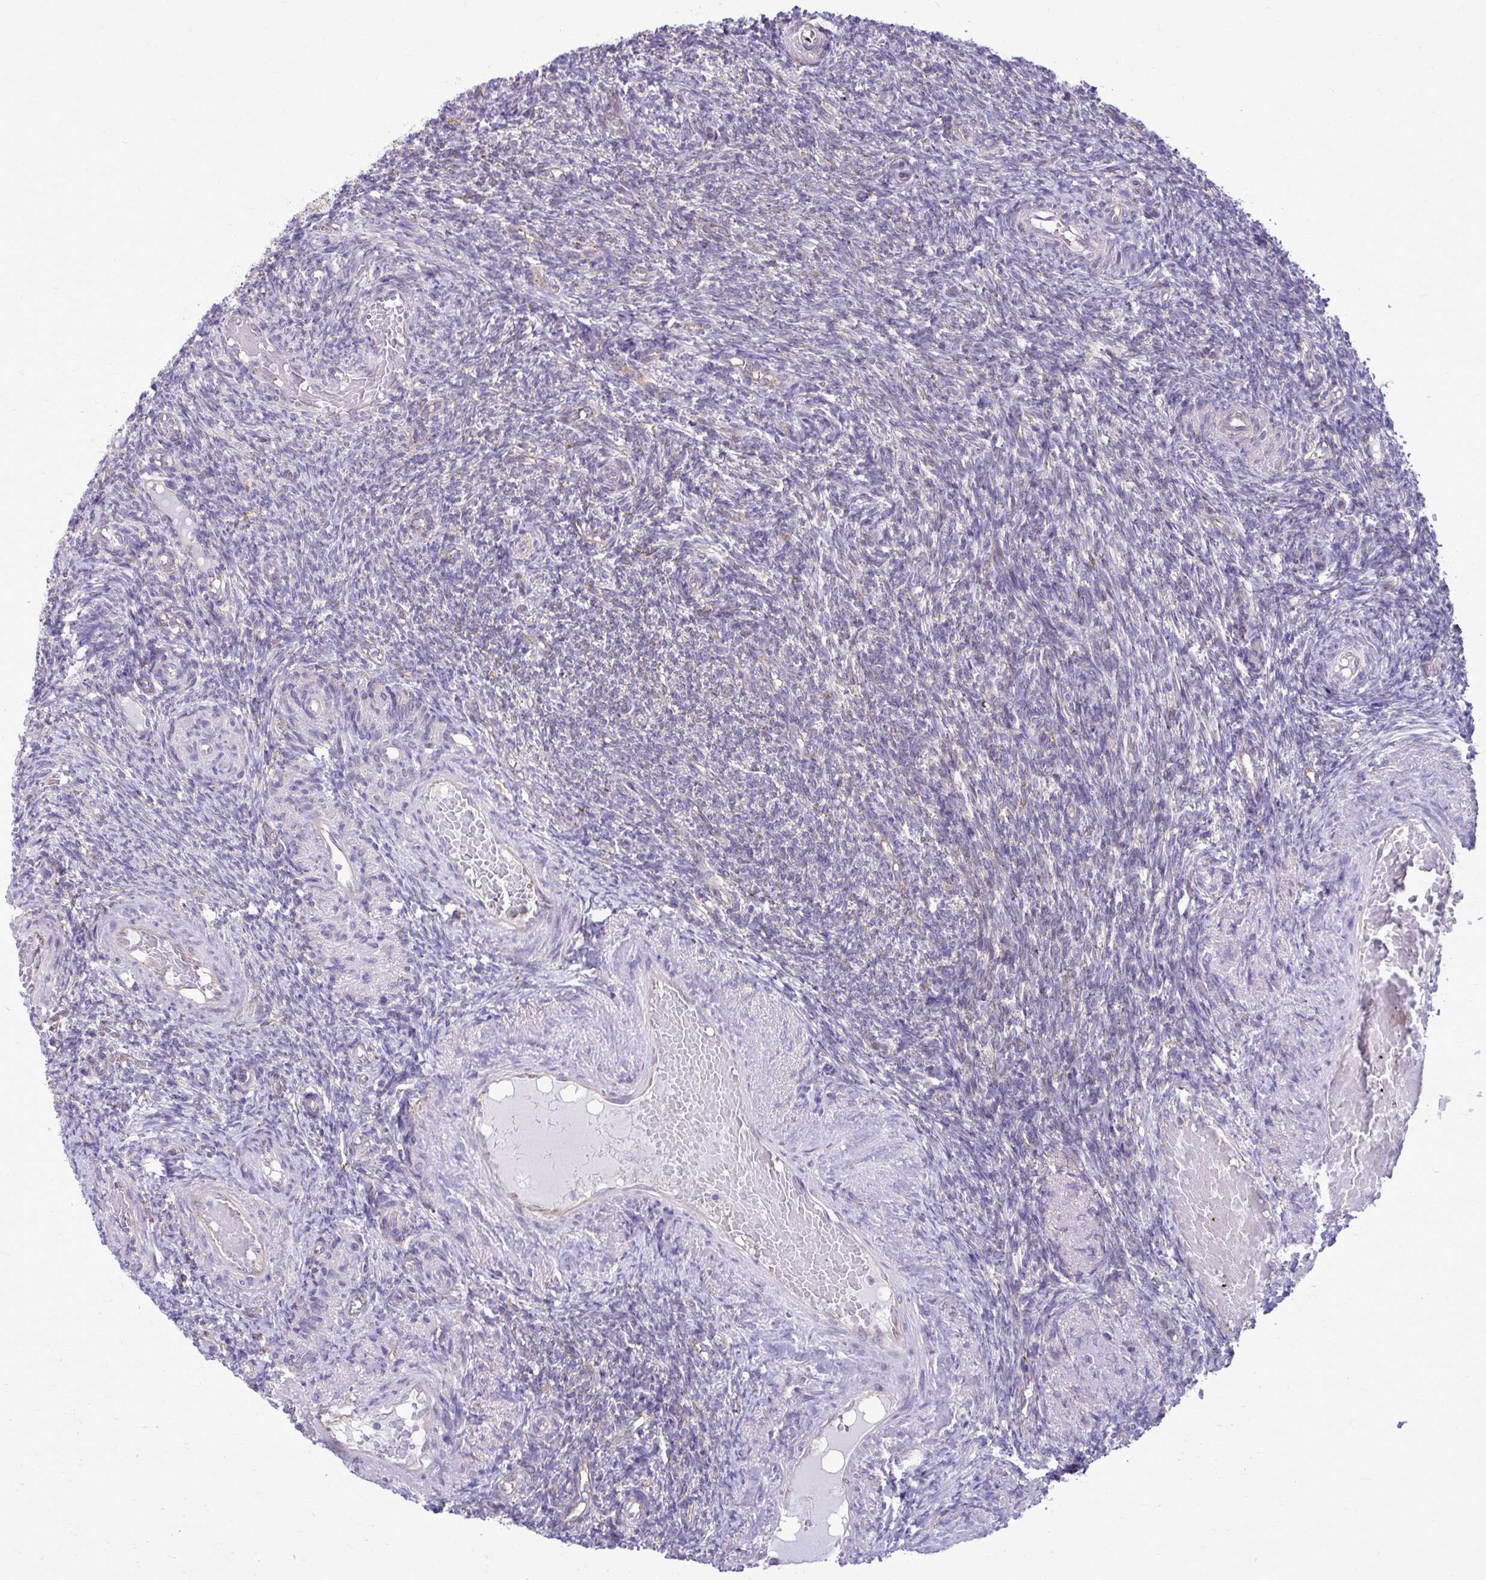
{"staining": {"intensity": "negative", "quantity": "none", "location": "none"}, "tissue": "ovary", "cell_type": "Ovarian stroma cells", "image_type": "normal", "snomed": [{"axis": "morphology", "description": "Normal tissue, NOS"}, {"axis": "topography", "description": "Ovary"}], "caption": "Ovary stained for a protein using immunohistochemistry demonstrates no positivity ovarian stroma cells.", "gene": "CLTA", "patient": {"sex": "female", "age": 39}}